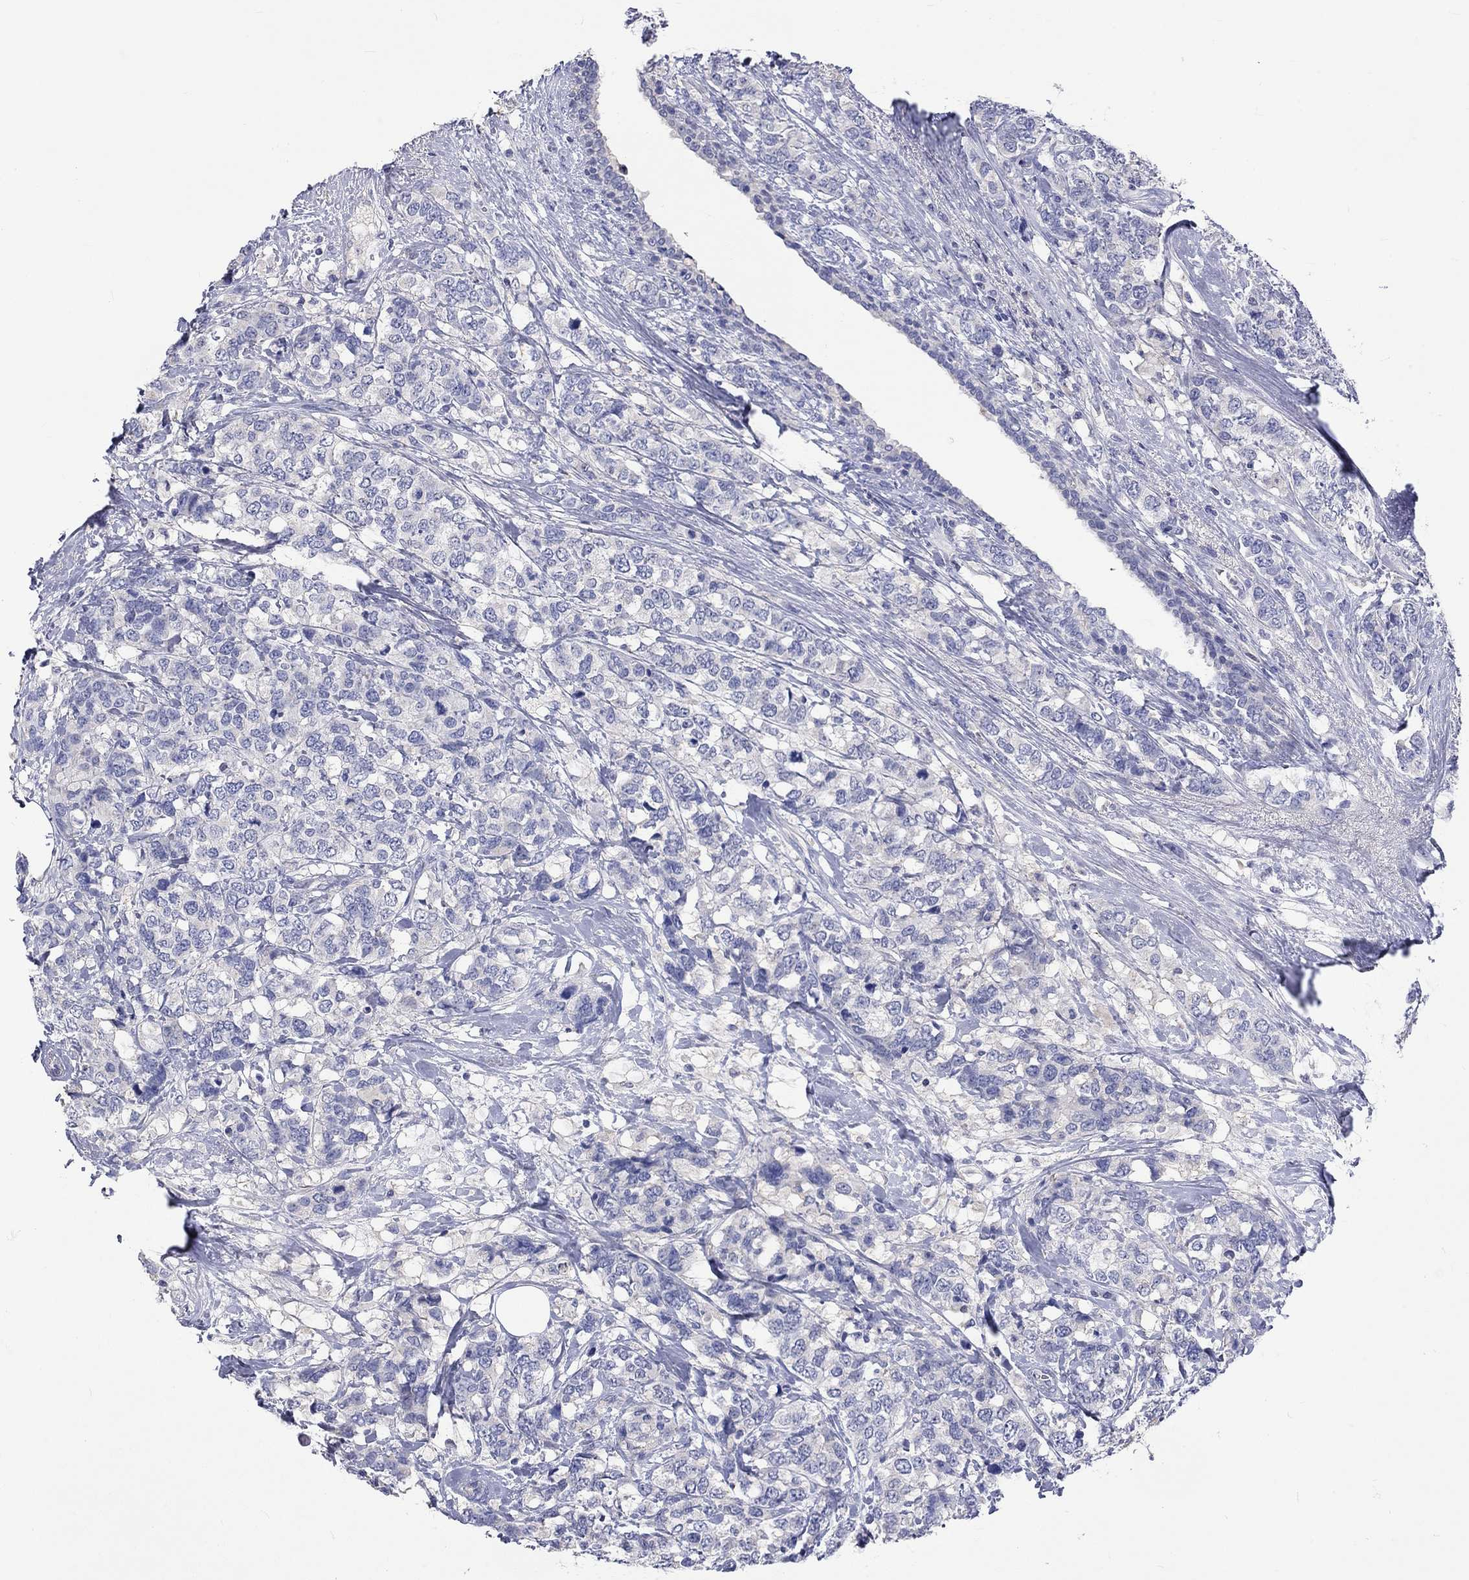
{"staining": {"intensity": "negative", "quantity": "none", "location": "none"}, "tissue": "breast cancer", "cell_type": "Tumor cells", "image_type": "cancer", "snomed": [{"axis": "morphology", "description": "Lobular carcinoma"}, {"axis": "topography", "description": "Breast"}], "caption": "Immunohistochemical staining of breast cancer reveals no significant staining in tumor cells.", "gene": "LRFN4", "patient": {"sex": "female", "age": 59}}